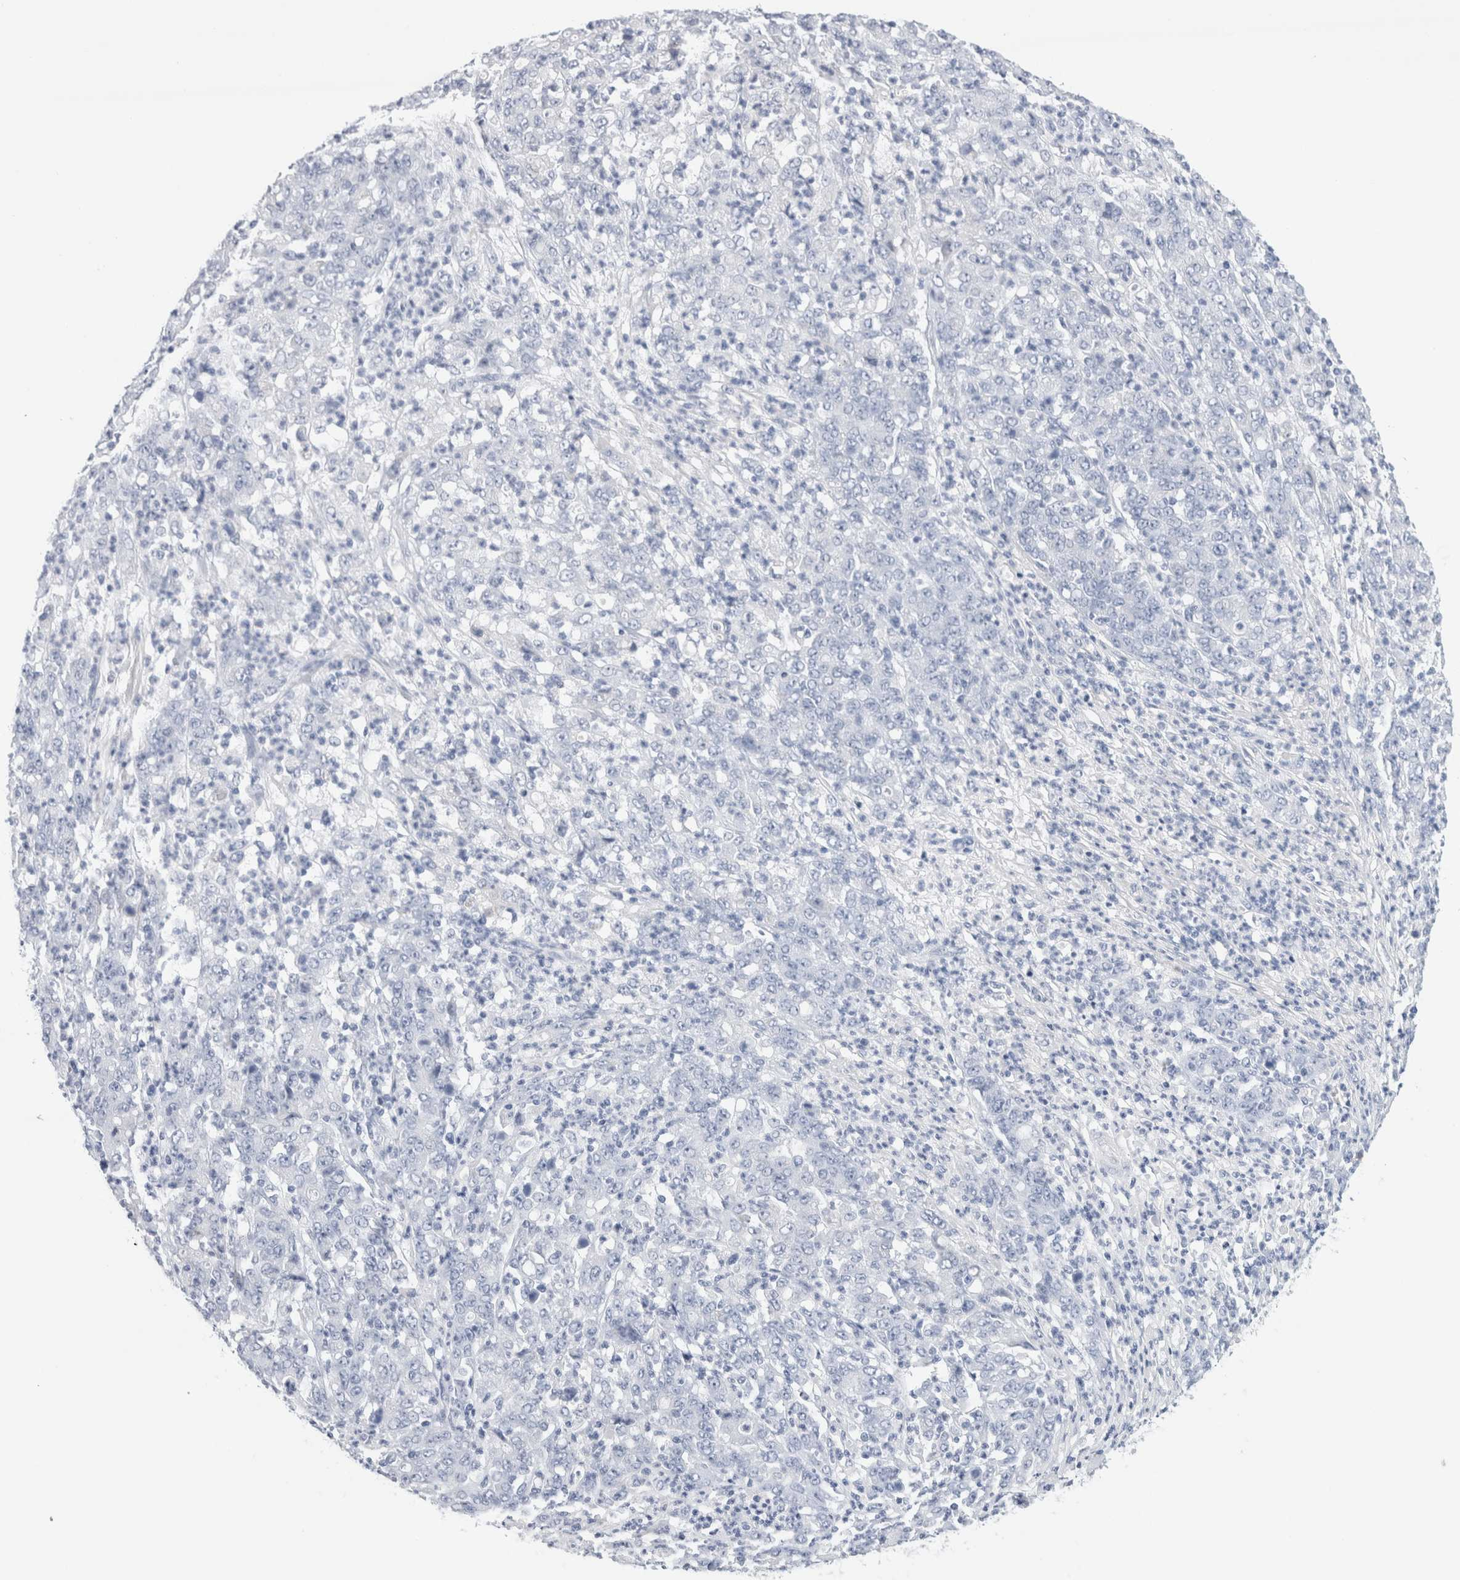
{"staining": {"intensity": "negative", "quantity": "none", "location": "none"}, "tissue": "stomach cancer", "cell_type": "Tumor cells", "image_type": "cancer", "snomed": [{"axis": "morphology", "description": "Adenocarcinoma, NOS"}, {"axis": "topography", "description": "Stomach, lower"}], "caption": "Immunohistochemistry (IHC) image of human stomach cancer (adenocarcinoma) stained for a protein (brown), which displays no expression in tumor cells. Nuclei are stained in blue.", "gene": "ECHDC2", "patient": {"sex": "female", "age": 71}}